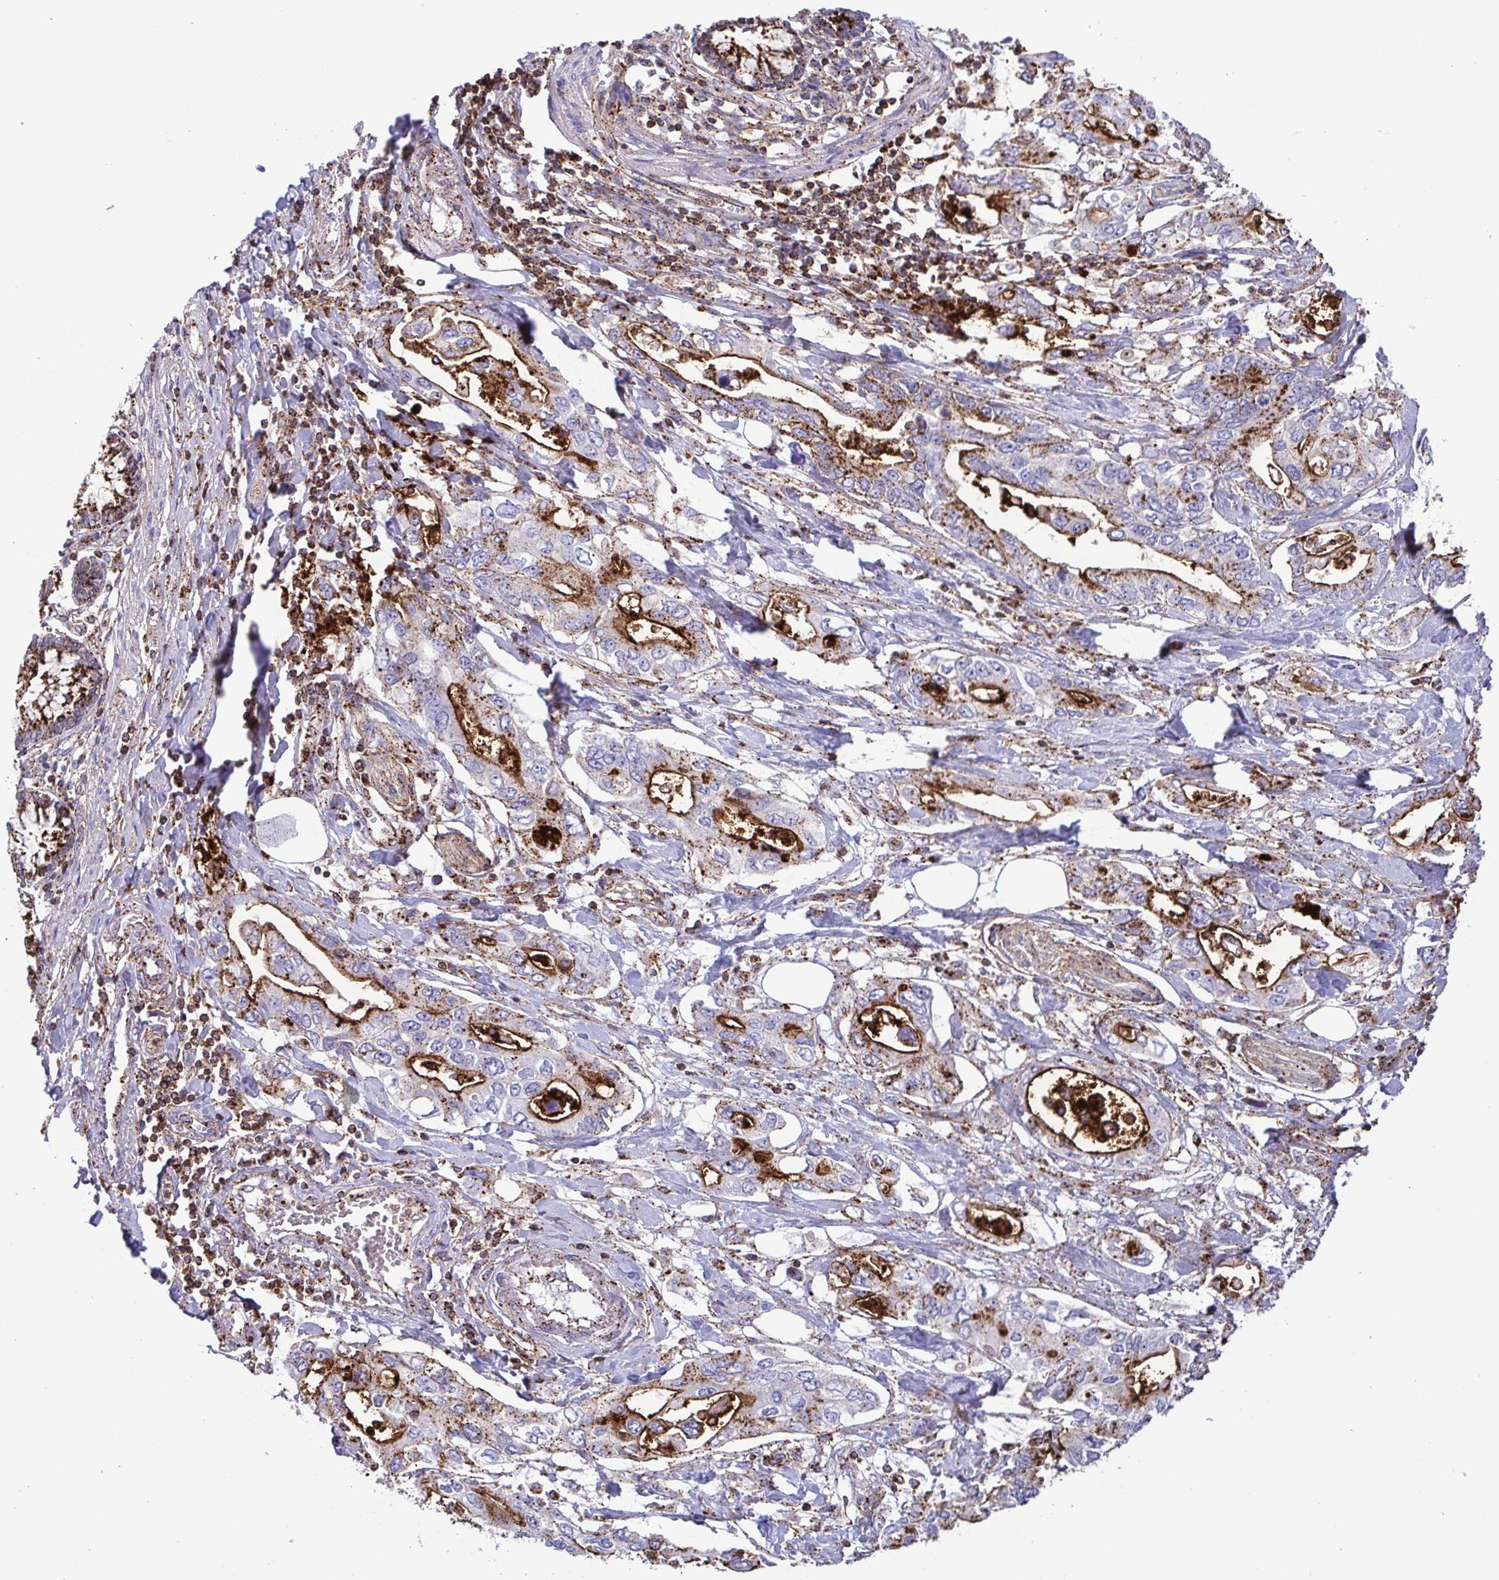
{"staining": {"intensity": "strong", "quantity": "25%-75%", "location": "cytoplasmic/membranous"}, "tissue": "pancreatic cancer", "cell_type": "Tumor cells", "image_type": "cancer", "snomed": [{"axis": "morphology", "description": "Adenocarcinoma, NOS"}, {"axis": "topography", "description": "Pancreas"}], "caption": "Immunohistochemical staining of human adenocarcinoma (pancreatic) reveals high levels of strong cytoplasmic/membranous positivity in about 25%-75% of tumor cells.", "gene": "CHMP1B", "patient": {"sex": "female", "age": 63}}